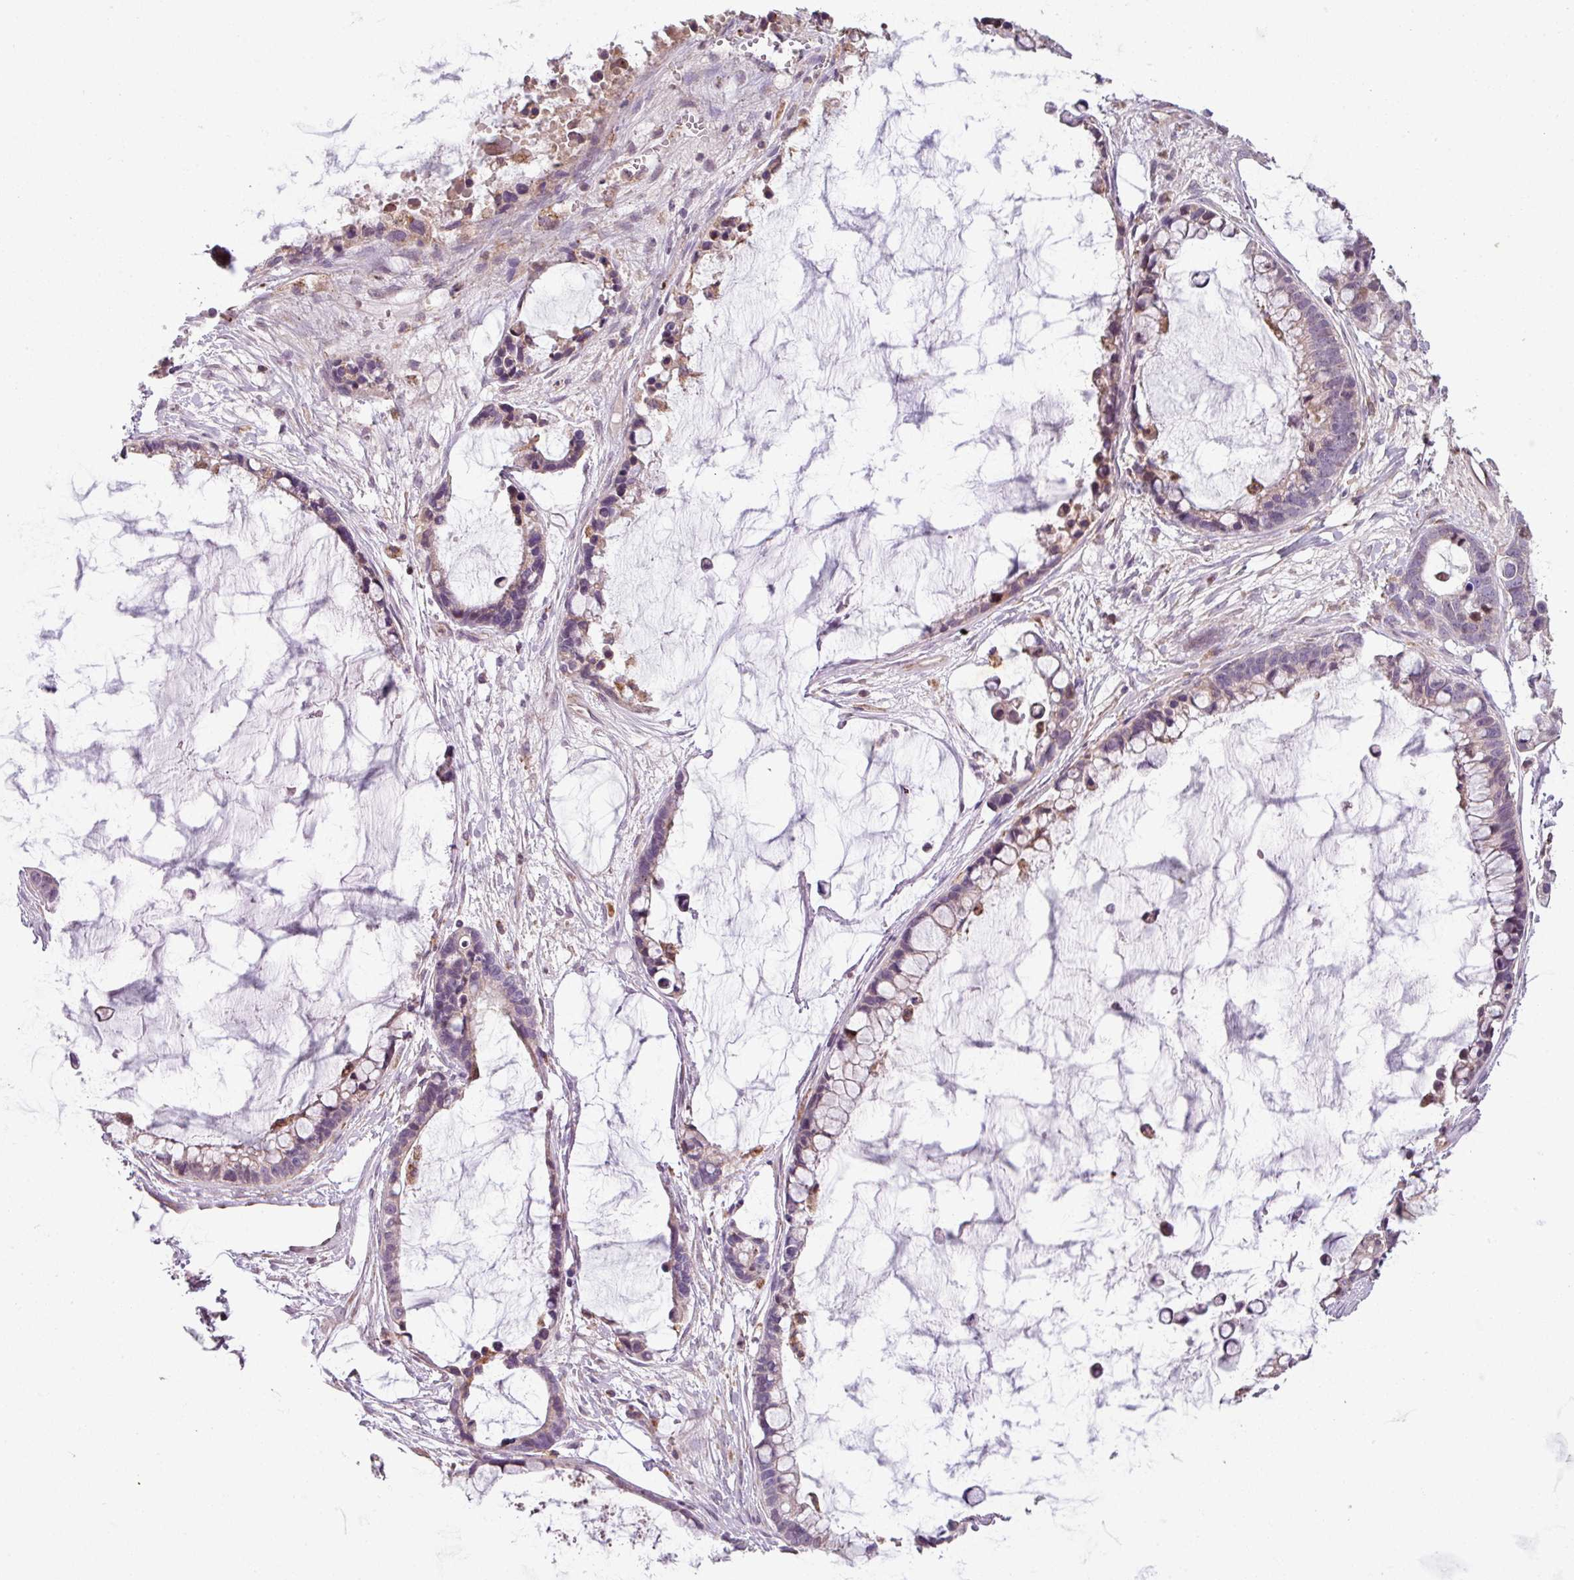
{"staining": {"intensity": "moderate", "quantity": "<25%", "location": "cytoplasmic/membranous"}, "tissue": "ovarian cancer", "cell_type": "Tumor cells", "image_type": "cancer", "snomed": [{"axis": "morphology", "description": "Cystadenocarcinoma, mucinous, NOS"}, {"axis": "topography", "description": "Ovary"}], "caption": "Tumor cells show low levels of moderate cytoplasmic/membranous expression in about <25% of cells in ovarian cancer.", "gene": "SQOR", "patient": {"sex": "female", "age": 63}}